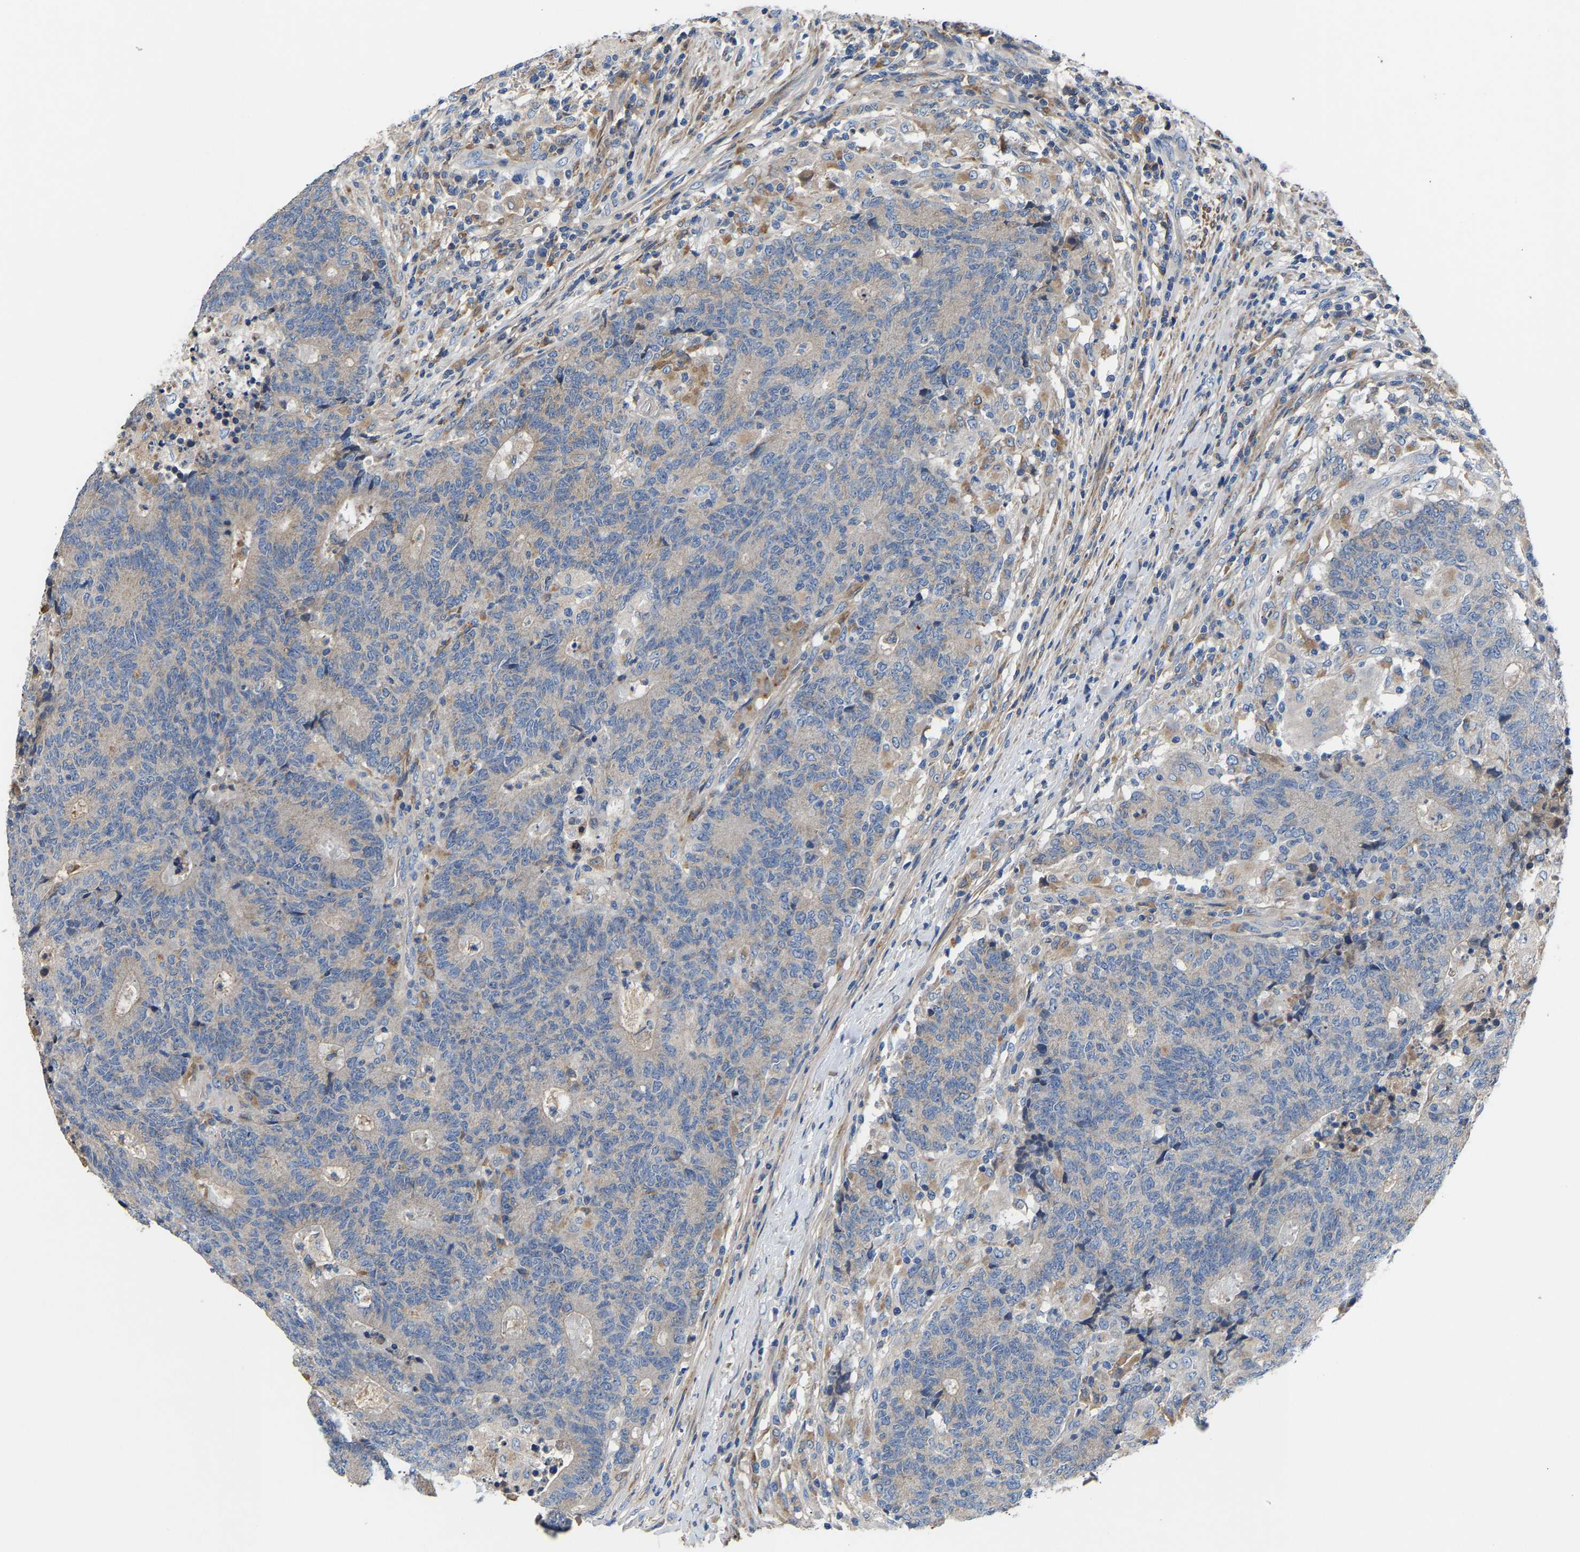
{"staining": {"intensity": "negative", "quantity": "none", "location": "none"}, "tissue": "colorectal cancer", "cell_type": "Tumor cells", "image_type": "cancer", "snomed": [{"axis": "morphology", "description": "Normal tissue, NOS"}, {"axis": "morphology", "description": "Adenocarcinoma, NOS"}, {"axis": "topography", "description": "Colon"}], "caption": "Tumor cells are negative for protein expression in human colorectal cancer (adenocarcinoma).", "gene": "CCDC171", "patient": {"sex": "female", "age": 75}}